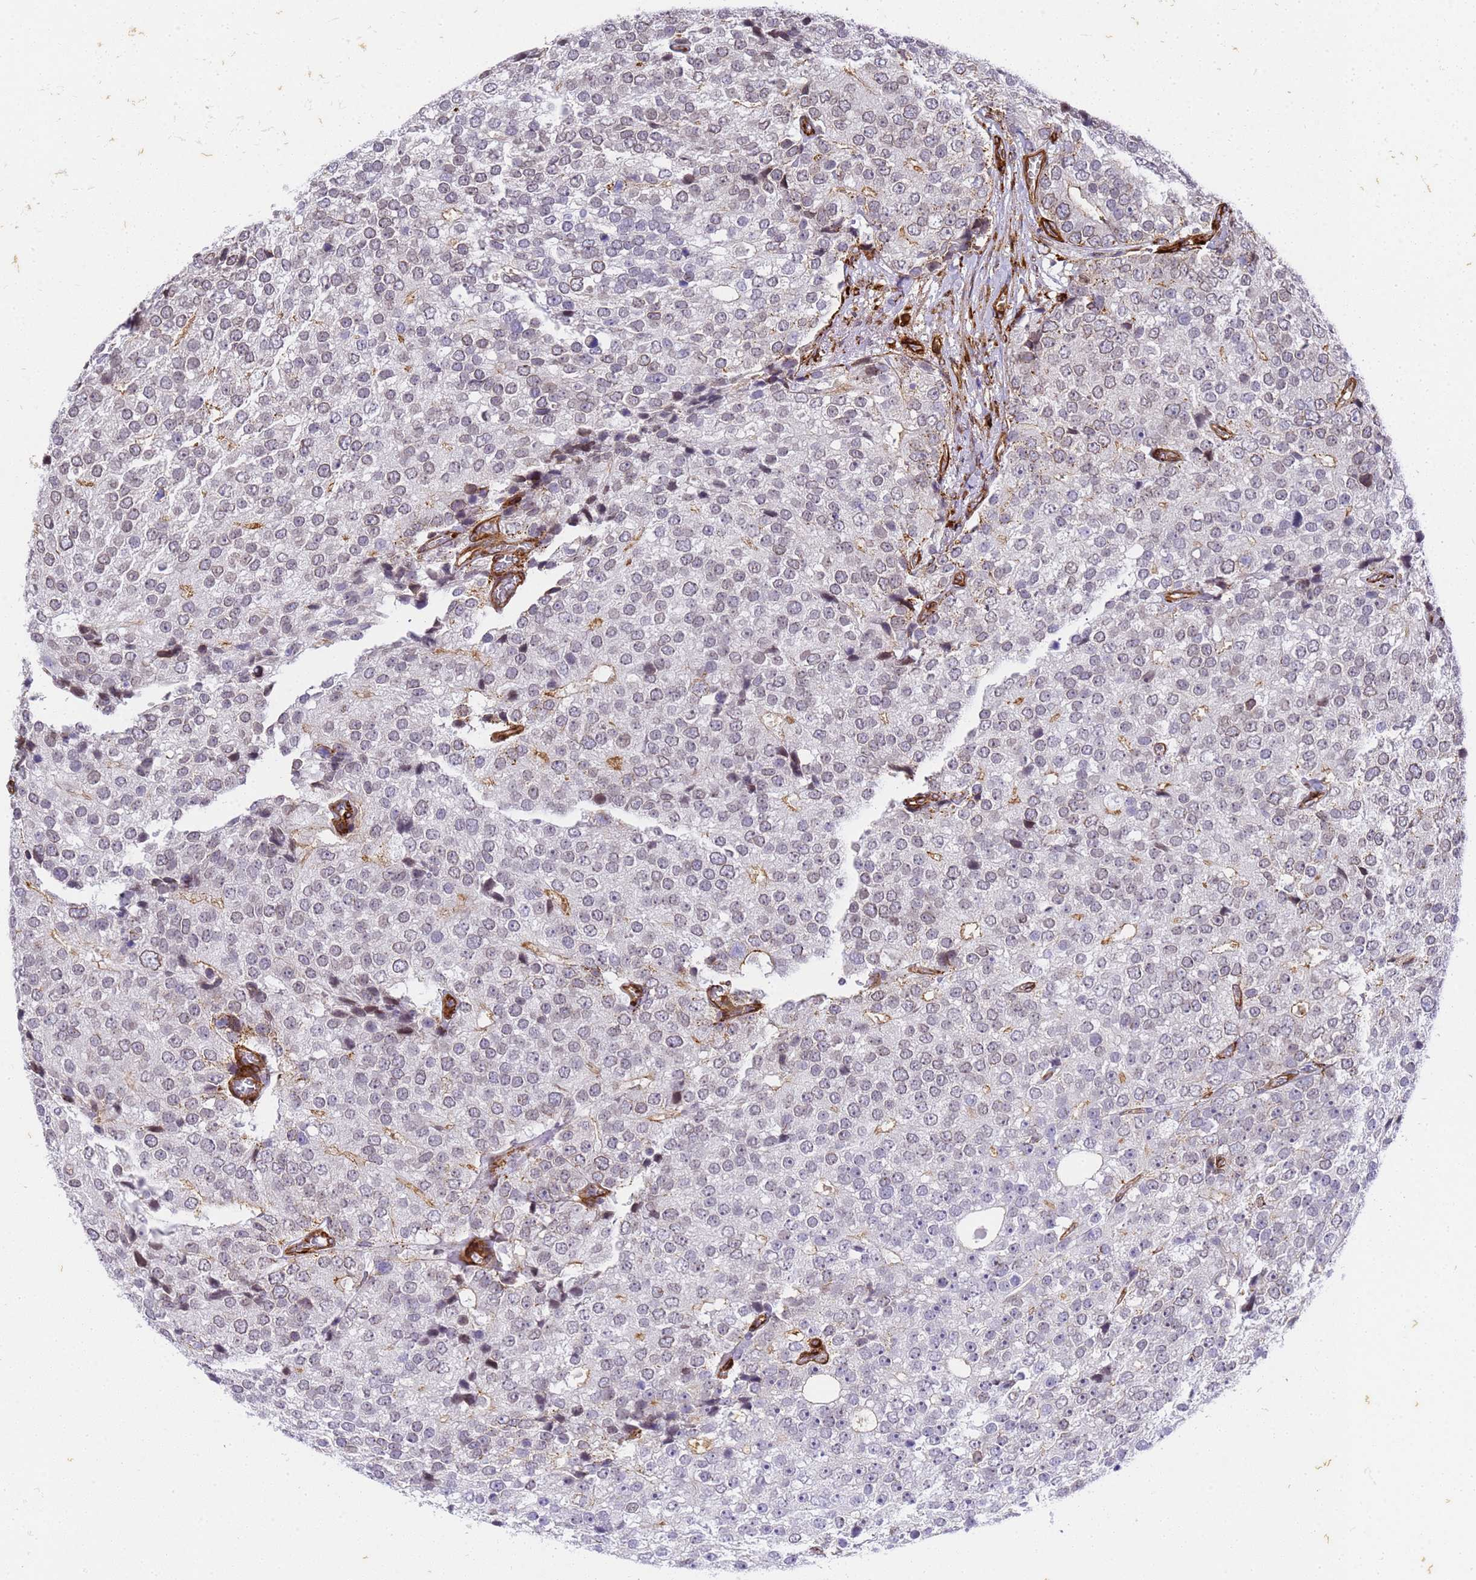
{"staining": {"intensity": "negative", "quantity": "none", "location": "none"}, "tissue": "prostate cancer", "cell_type": "Tumor cells", "image_type": "cancer", "snomed": [{"axis": "morphology", "description": "Adenocarcinoma, High grade"}, {"axis": "topography", "description": "Prostate"}], "caption": "The immunohistochemistry histopathology image has no significant positivity in tumor cells of prostate cancer (high-grade adenocarcinoma) tissue. Brightfield microscopy of IHC stained with DAB (brown) and hematoxylin (blue), captured at high magnification.", "gene": "IGFBP7", "patient": {"sex": "male", "age": 49}}